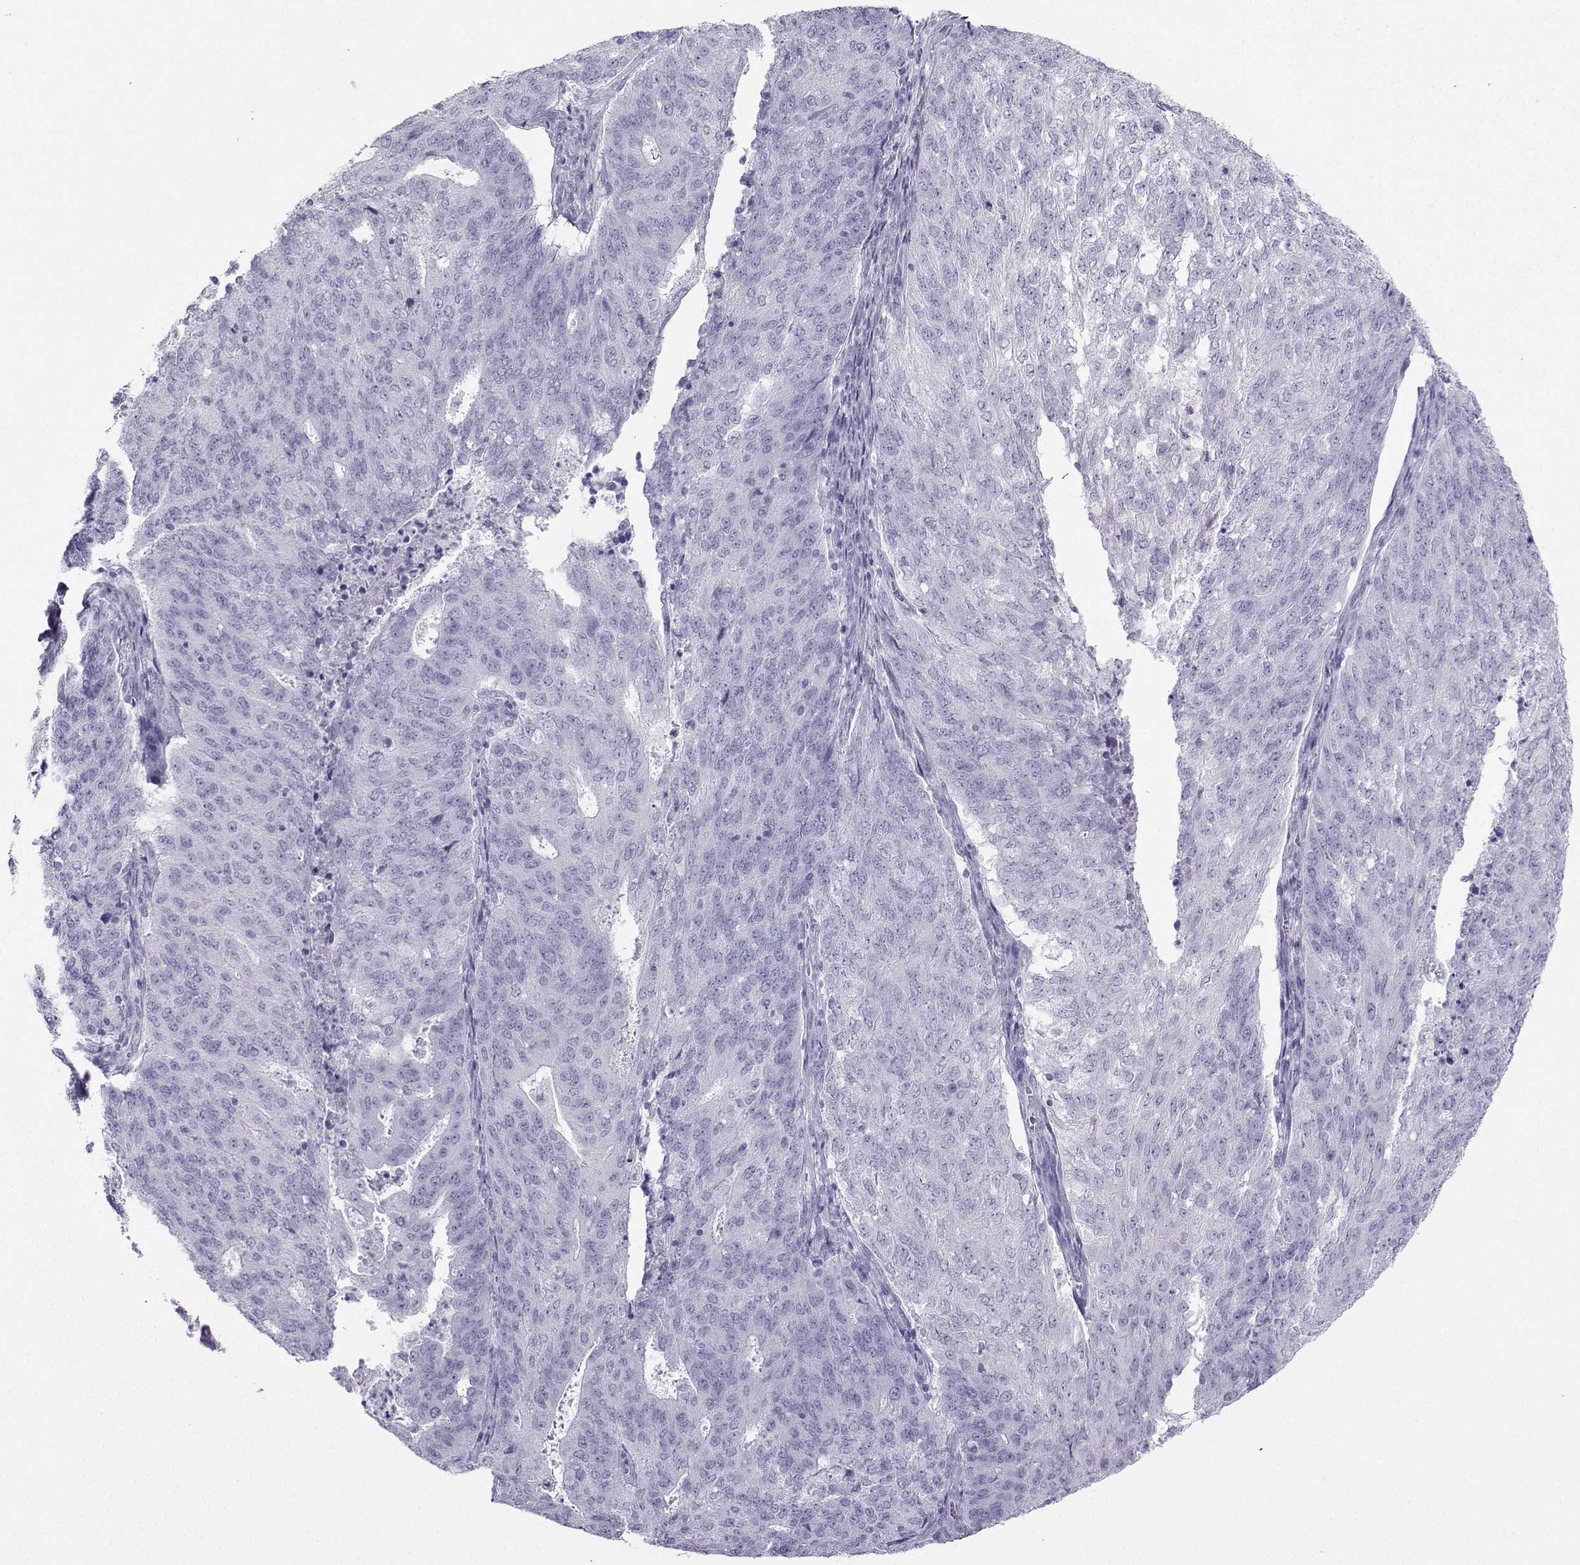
{"staining": {"intensity": "negative", "quantity": "none", "location": "none"}, "tissue": "endometrial cancer", "cell_type": "Tumor cells", "image_type": "cancer", "snomed": [{"axis": "morphology", "description": "Adenocarcinoma, NOS"}, {"axis": "topography", "description": "Endometrium"}], "caption": "DAB (3,3'-diaminobenzidine) immunohistochemical staining of human adenocarcinoma (endometrial) reveals no significant positivity in tumor cells. (IHC, brightfield microscopy, high magnification).", "gene": "KIF17", "patient": {"sex": "female", "age": 82}}